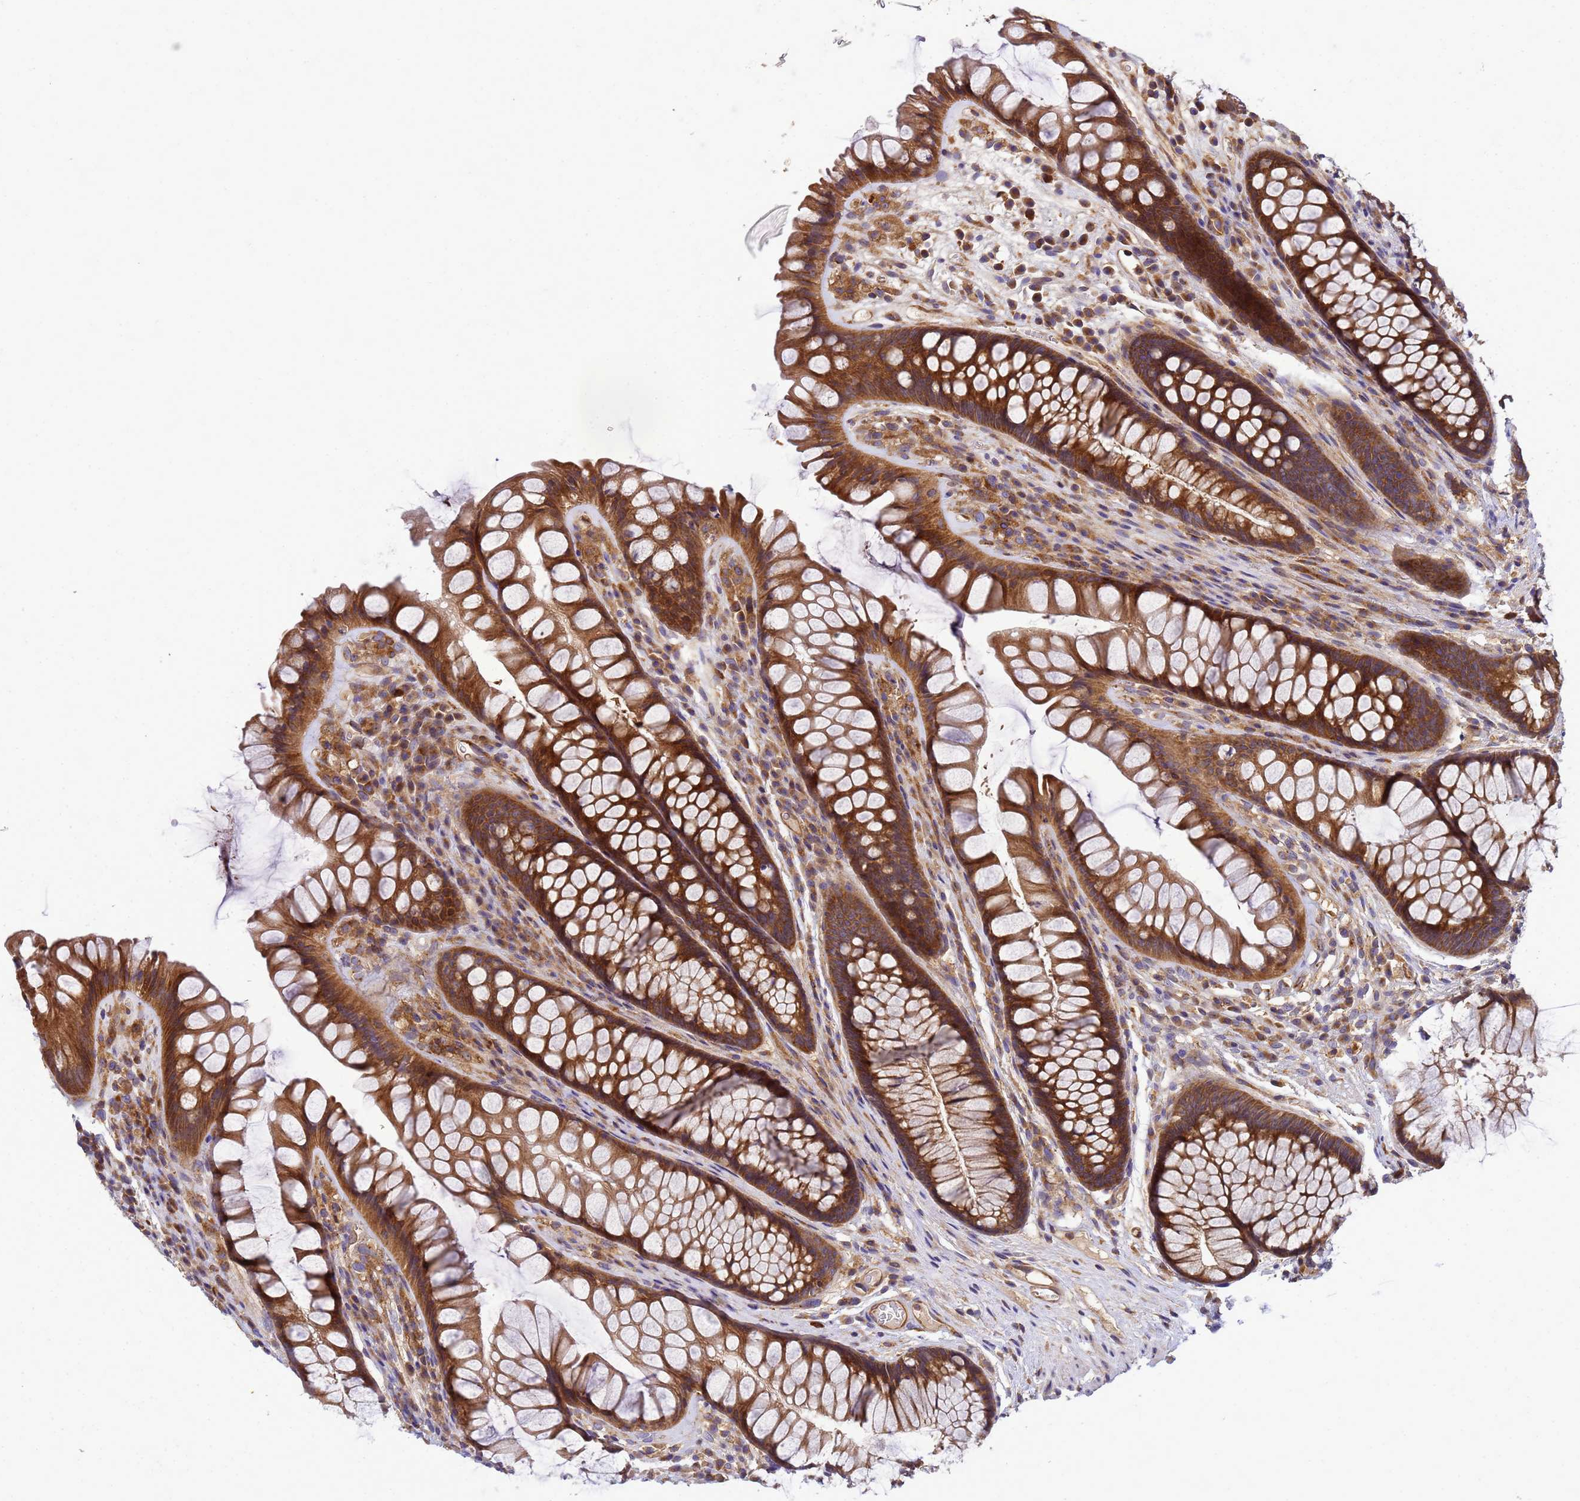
{"staining": {"intensity": "strong", "quantity": ">75%", "location": "cytoplasmic/membranous"}, "tissue": "rectum", "cell_type": "Glandular cells", "image_type": "normal", "snomed": [{"axis": "morphology", "description": "Normal tissue, NOS"}, {"axis": "topography", "description": "Rectum"}], "caption": "About >75% of glandular cells in benign rectum exhibit strong cytoplasmic/membranous protein expression as visualized by brown immunohistochemical staining.", "gene": "BECN1", "patient": {"sex": "male", "age": 74}}